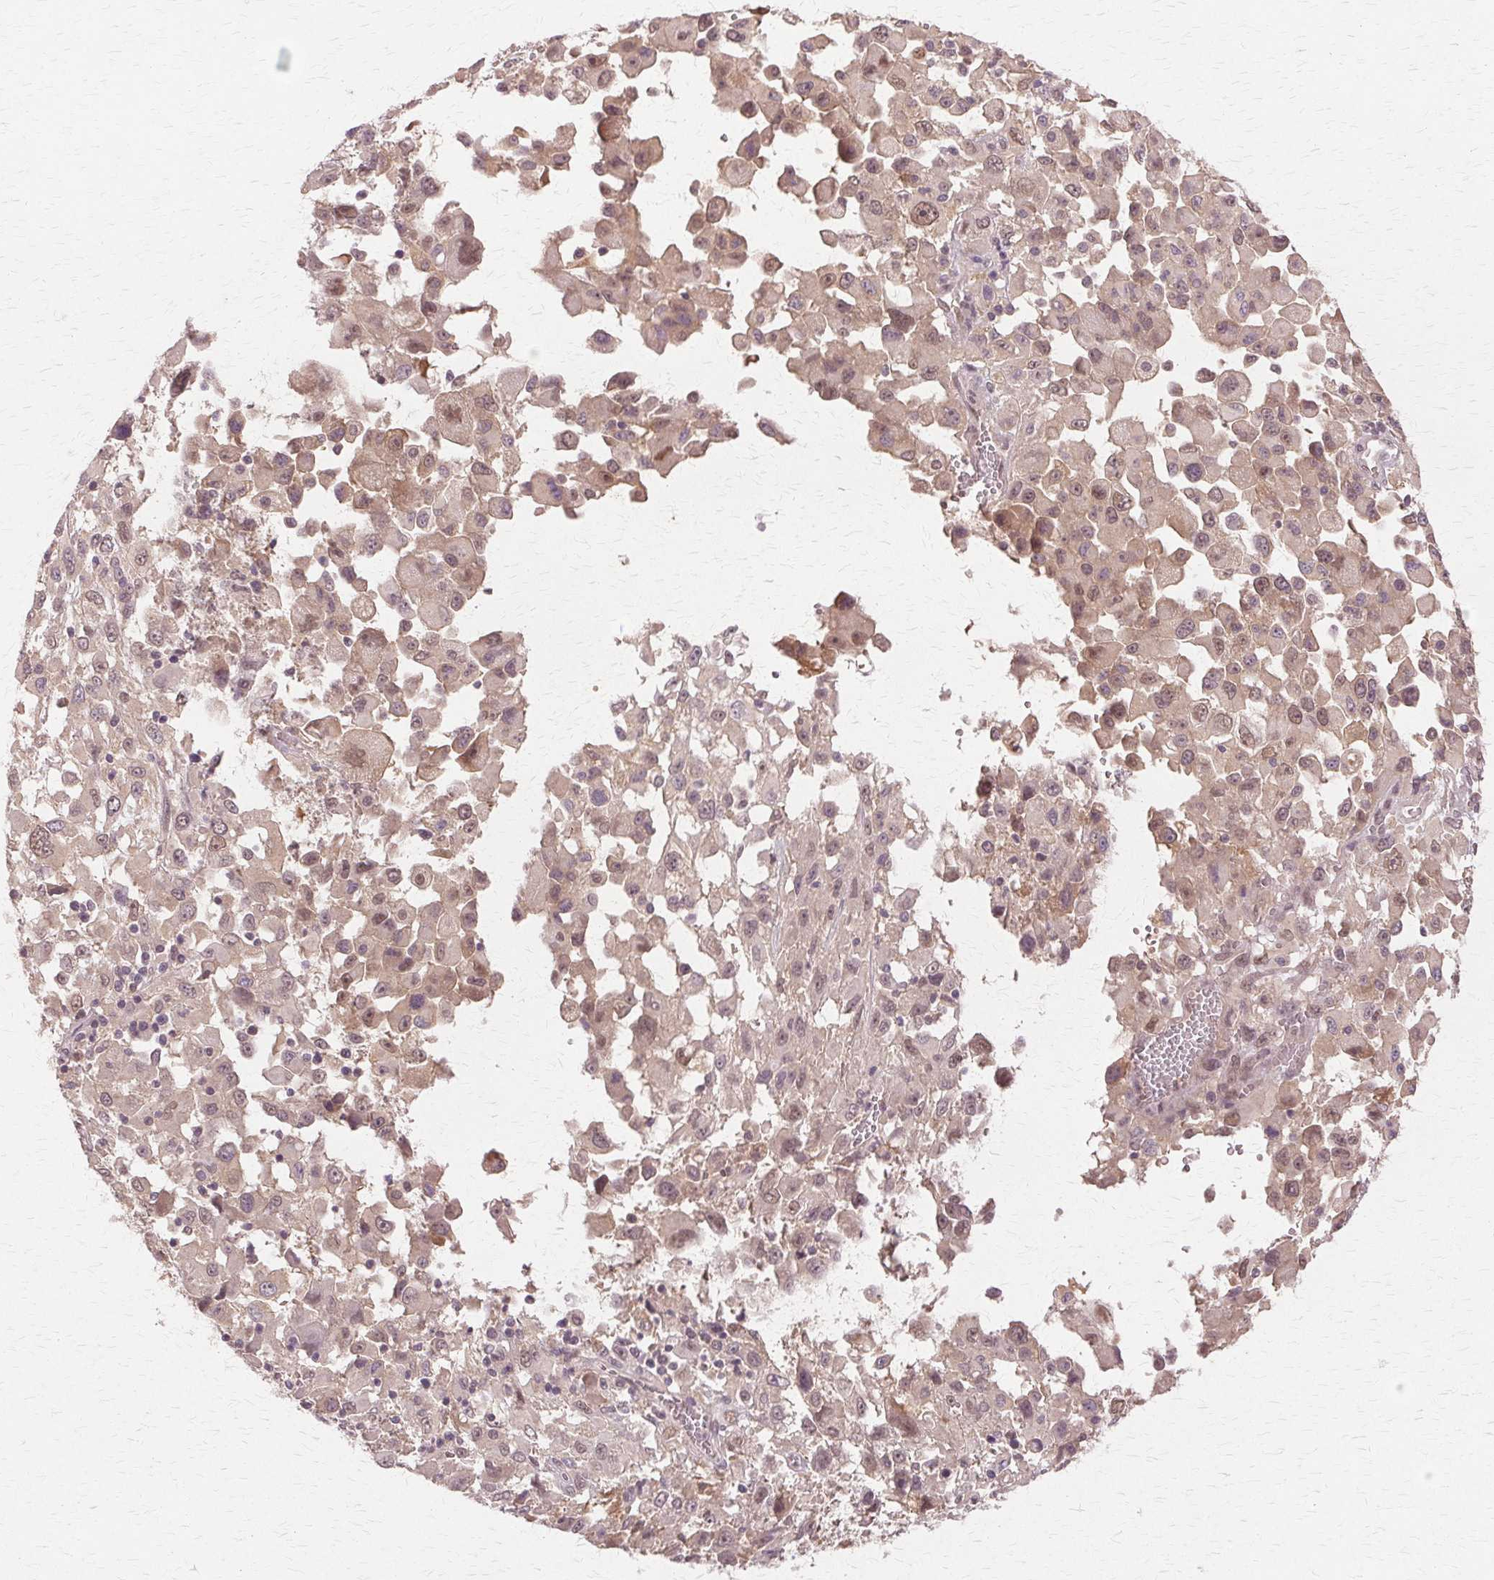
{"staining": {"intensity": "weak", "quantity": ">75%", "location": "cytoplasmic/membranous,nuclear"}, "tissue": "melanoma", "cell_type": "Tumor cells", "image_type": "cancer", "snomed": [{"axis": "morphology", "description": "Malignant melanoma, Metastatic site"}, {"axis": "topography", "description": "Soft tissue"}], "caption": "Immunohistochemistry (IHC) micrograph of malignant melanoma (metastatic site) stained for a protein (brown), which displays low levels of weak cytoplasmic/membranous and nuclear positivity in approximately >75% of tumor cells.", "gene": "PRMT5", "patient": {"sex": "male", "age": 50}}